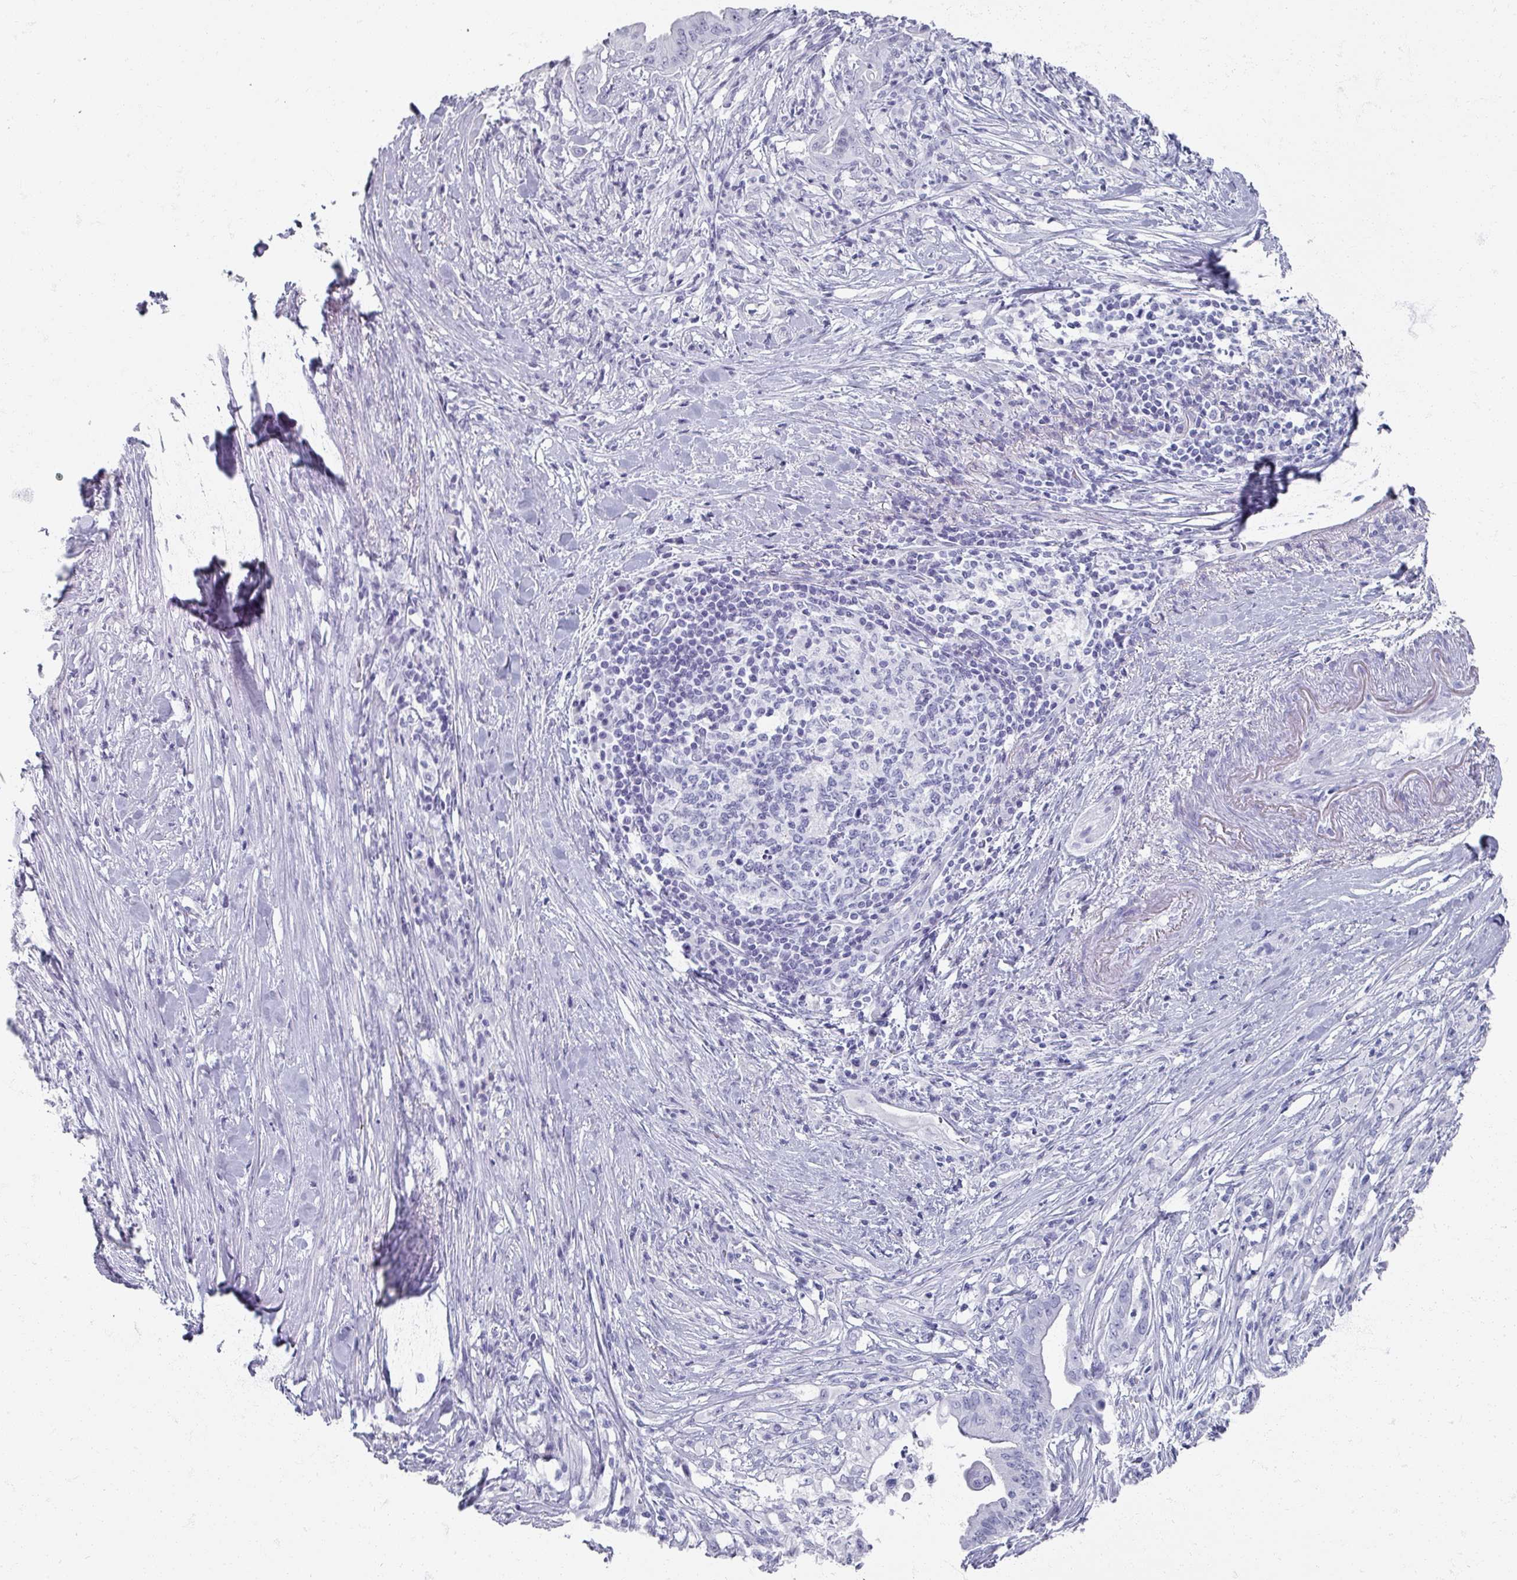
{"staining": {"intensity": "negative", "quantity": "none", "location": "none"}, "tissue": "pancreatic cancer", "cell_type": "Tumor cells", "image_type": "cancer", "snomed": [{"axis": "morphology", "description": "Adenocarcinoma, NOS"}, {"axis": "topography", "description": "Pancreas"}], "caption": "Micrograph shows no significant protein staining in tumor cells of pancreatic cancer.", "gene": "OMG", "patient": {"sex": "male", "age": 58}}